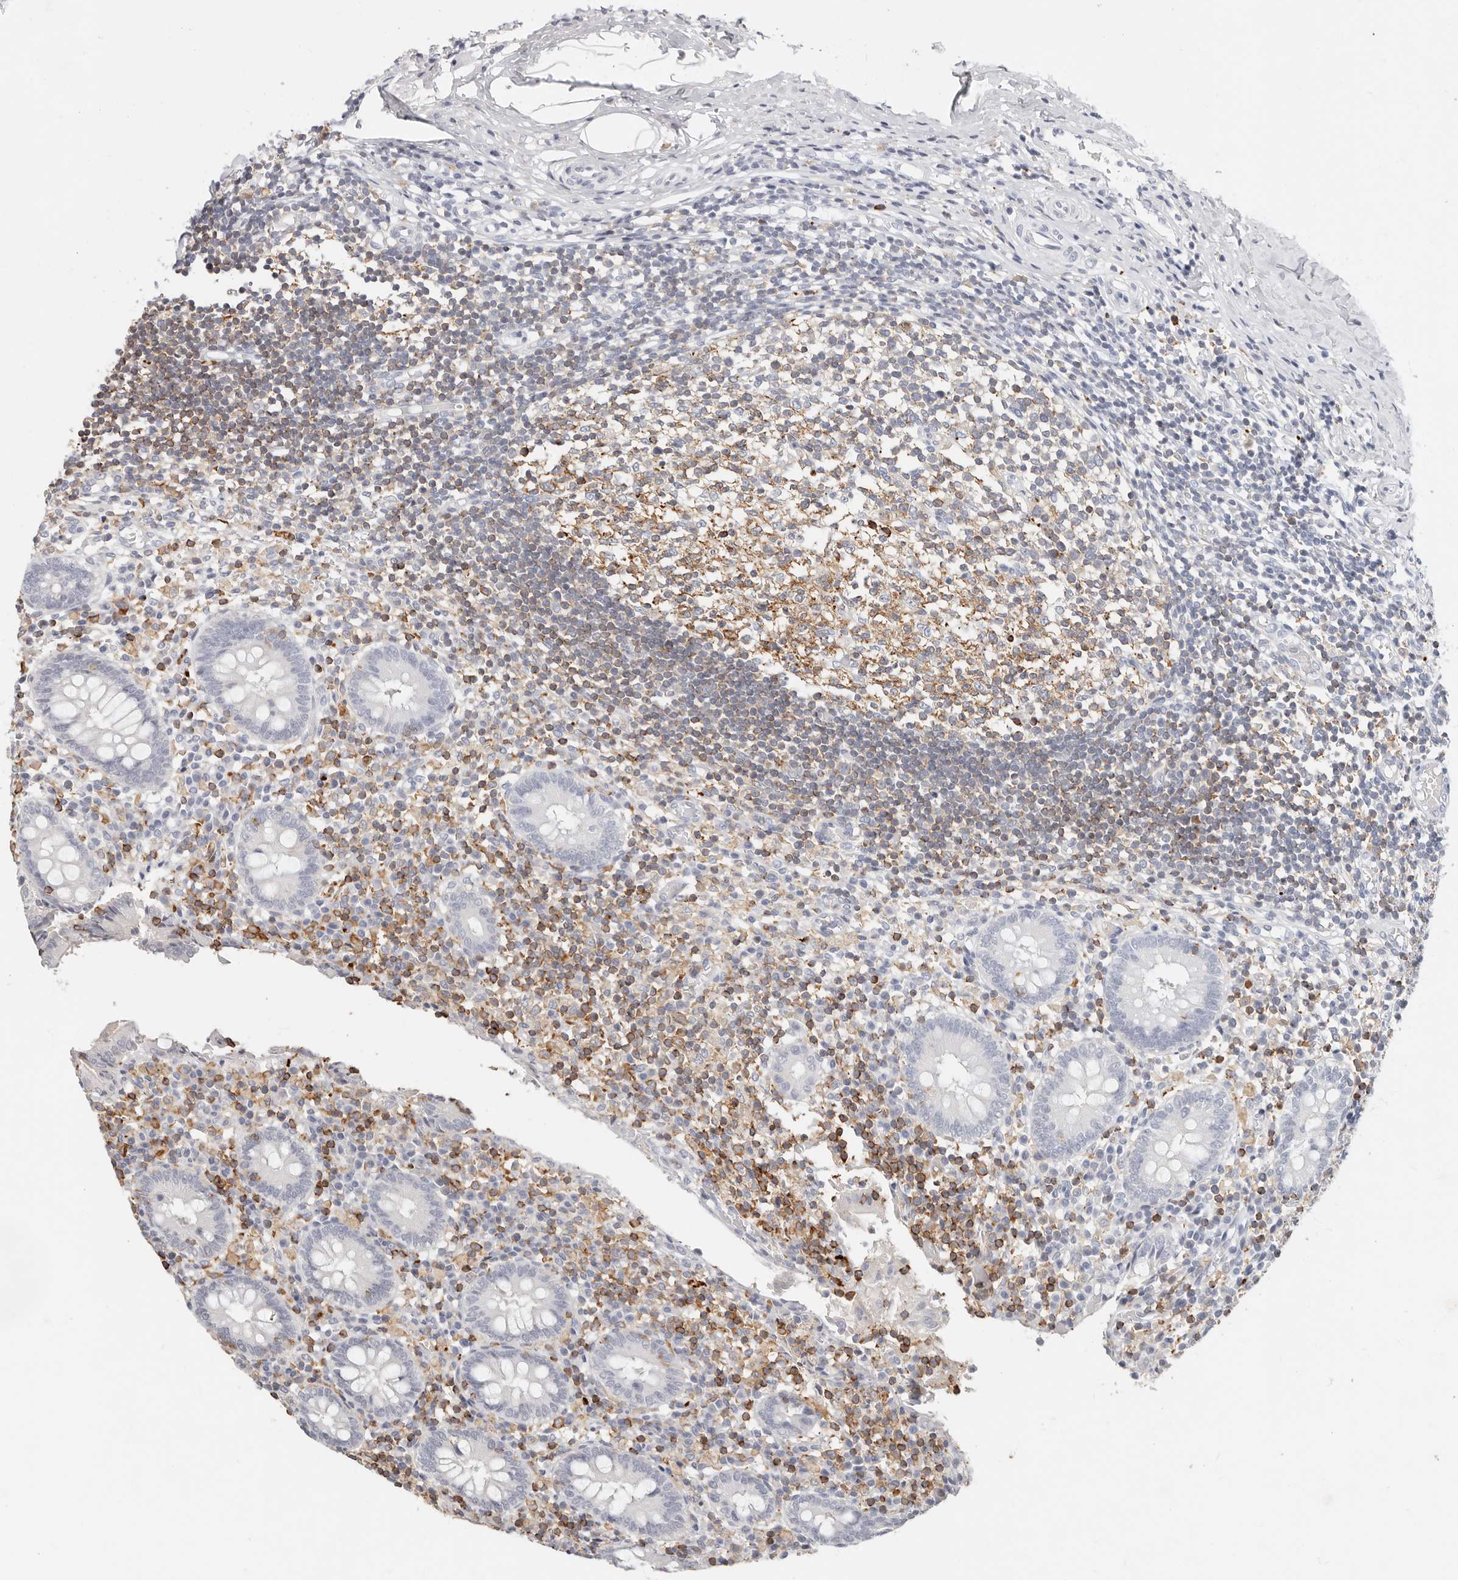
{"staining": {"intensity": "negative", "quantity": "none", "location": "none"}, "tissue": "appendix", "cell_type": "Glandular cells", "image_type": "normal", "snomed": [{"axis": "morphology", "description": "Normal tissue, NOS"}, {"axis": "topography", "description": "Appendix"}], "caption": "This is a photomicrograph of IHC staining of normal appendix, which shows no positivity in glandular cells. Nuclei are stained in blue.", "gene": "TMEM63B", "patient": {"sex": "female", "age": 17}}